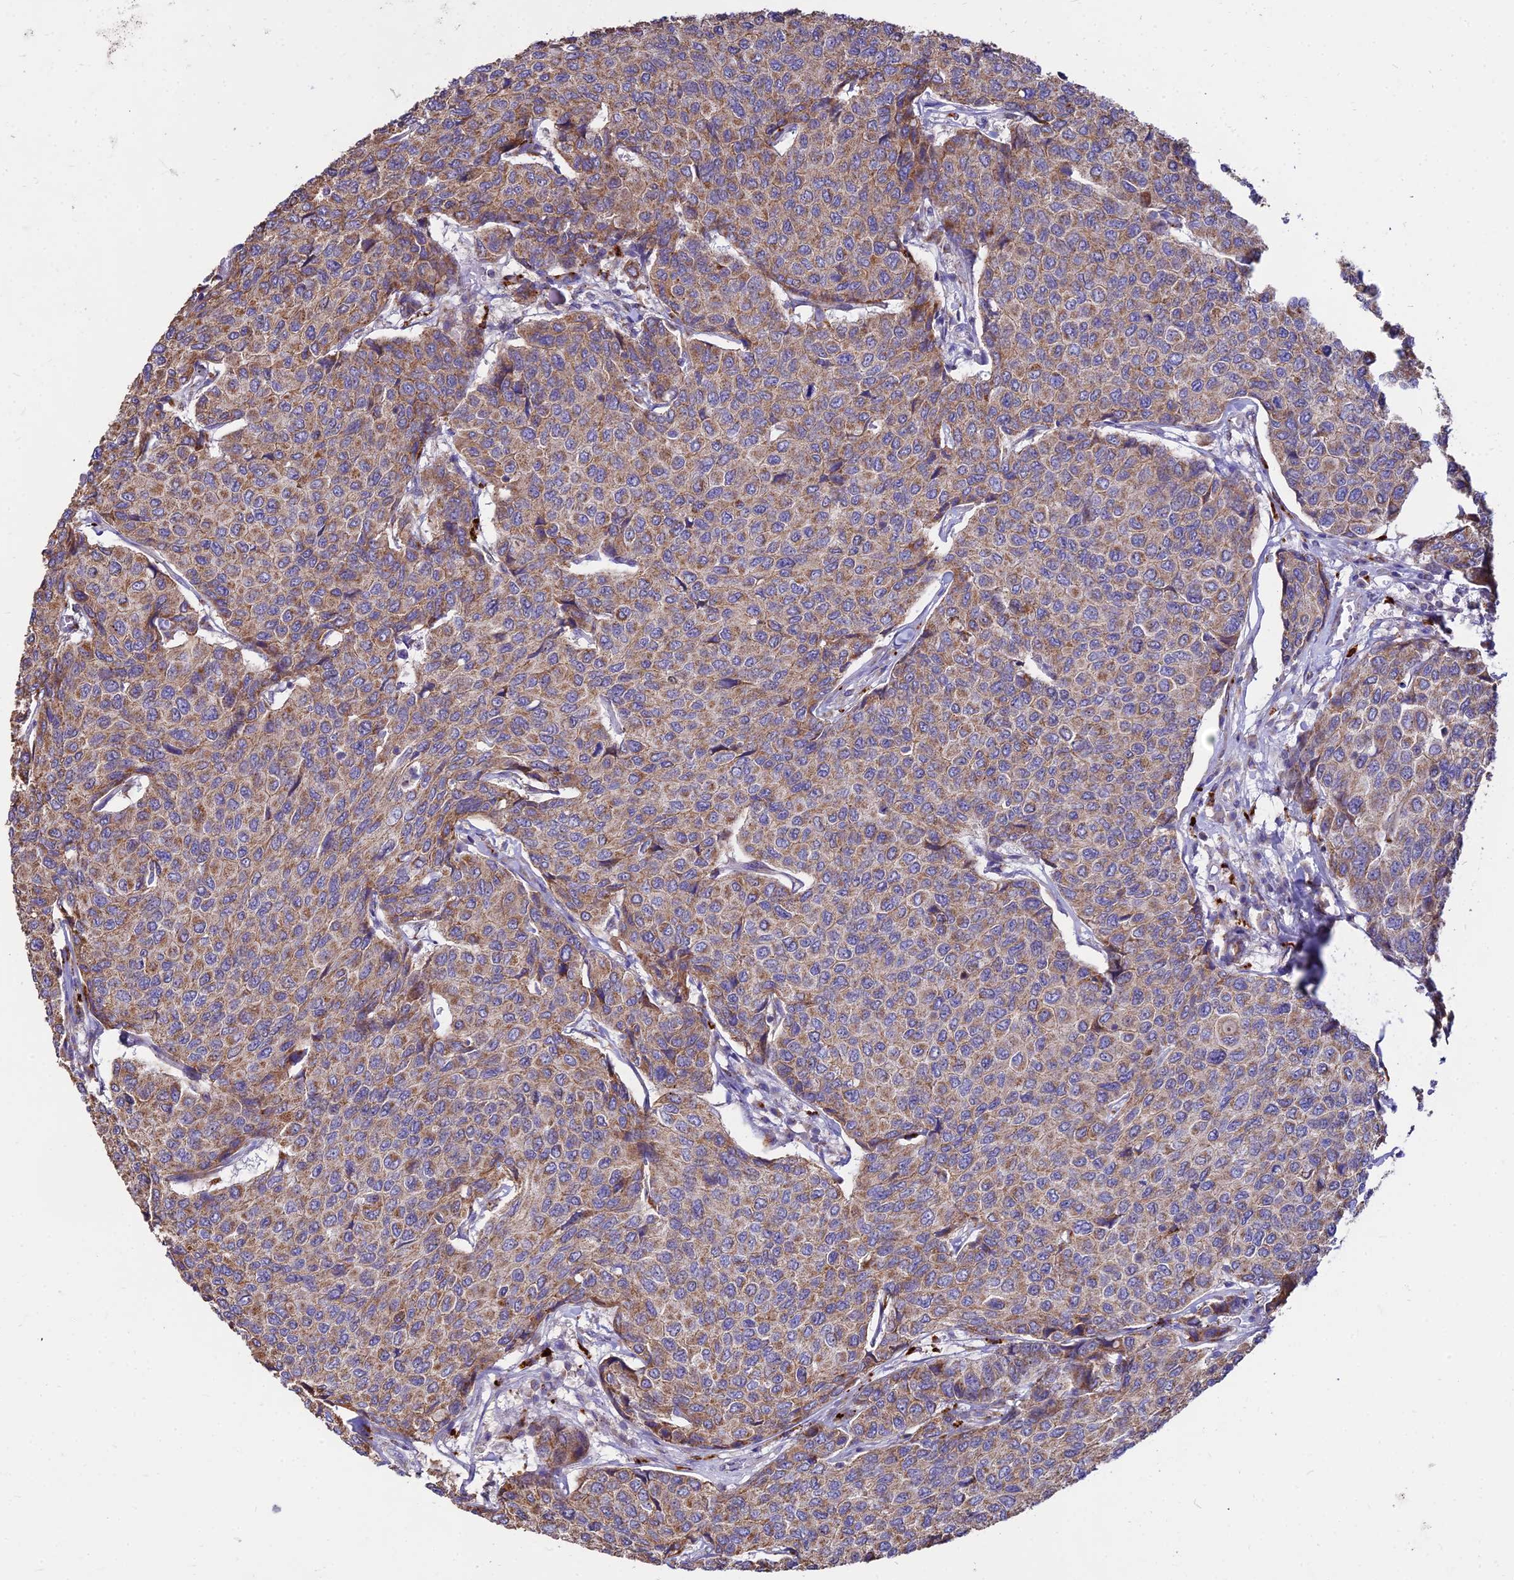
{"staining": {"intensity": "moderate", "quantity": ">75%", "location": "cytoplasmic/membranous"}, "tissue": "breast cancer", "cell_type": "Tumor cells", "image_type": "cancer", "snomed": [{"axis": "morphology", "description": "Duct carcinoma"}, {"axis": "topography", "description": "Breast"}], "caption": "Protein expression by IHC reveals moderate cytoplasmic/membranous staining in about >75% of tumor cells in breast invasive ductal carcinoma.", "gene": "PNLIPRP3", "patient": {"sex": "female", "age": 55}}